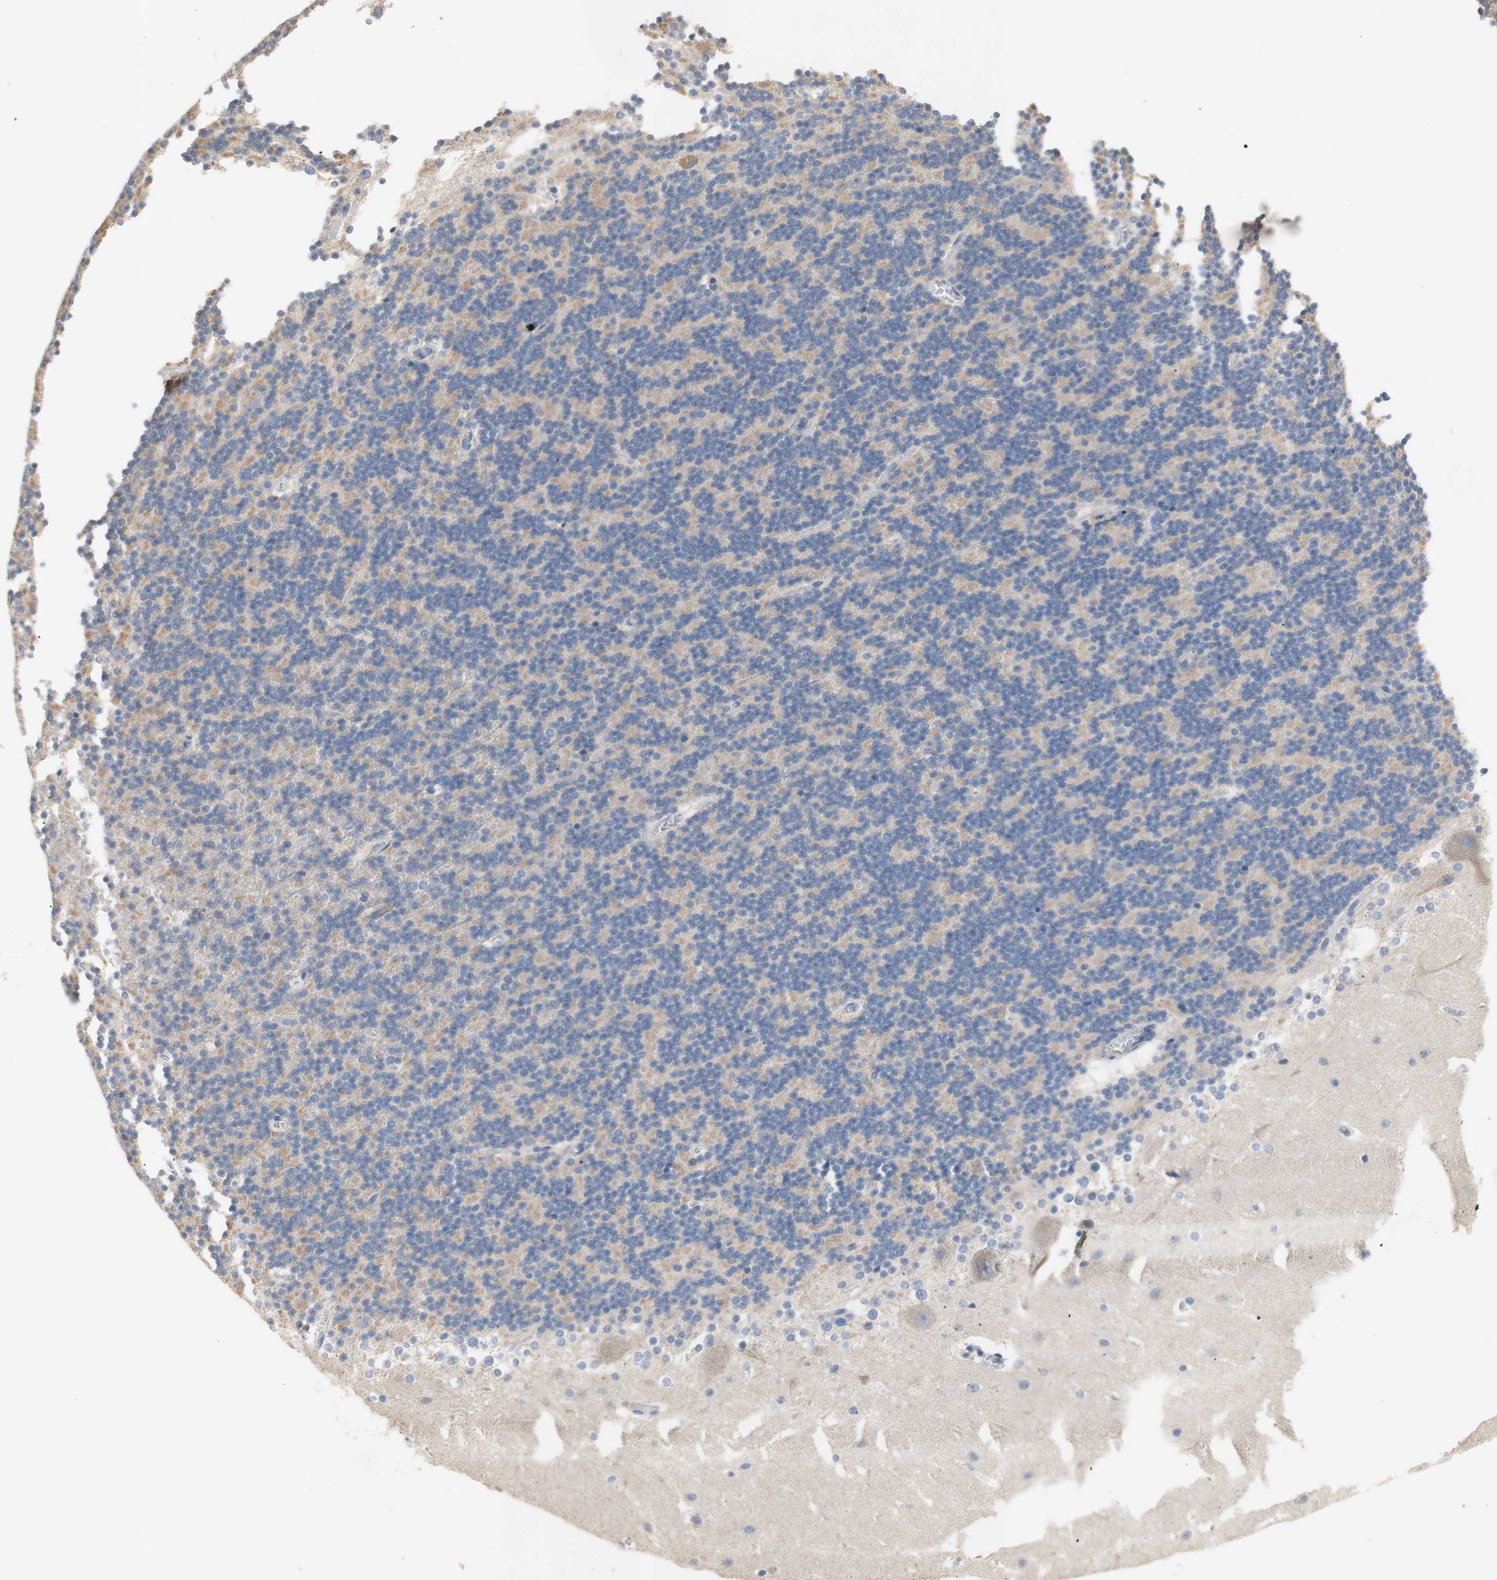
{"staining": {"intensity": "weak", "quantity": "<25%", "location": "cytoplasmic/membranous"}, "tissue": "cerebellum", "cell_type": "Cells in granular layer", "image_type": "normal", "snomed": [{"axis": "morphology", "description": "Normal tissue, NOS"}, {"axis": "topography", "description": "Cerebellum"}], "caption": "Immunohistochemistry (IHC) image of unremarkable cerebellum: human cerebellum stained with DAB reveals no significant protein positivity in cells in granular layer.", "gene": "PTGIS", "patient": {"sex": "female", "age": 19}}